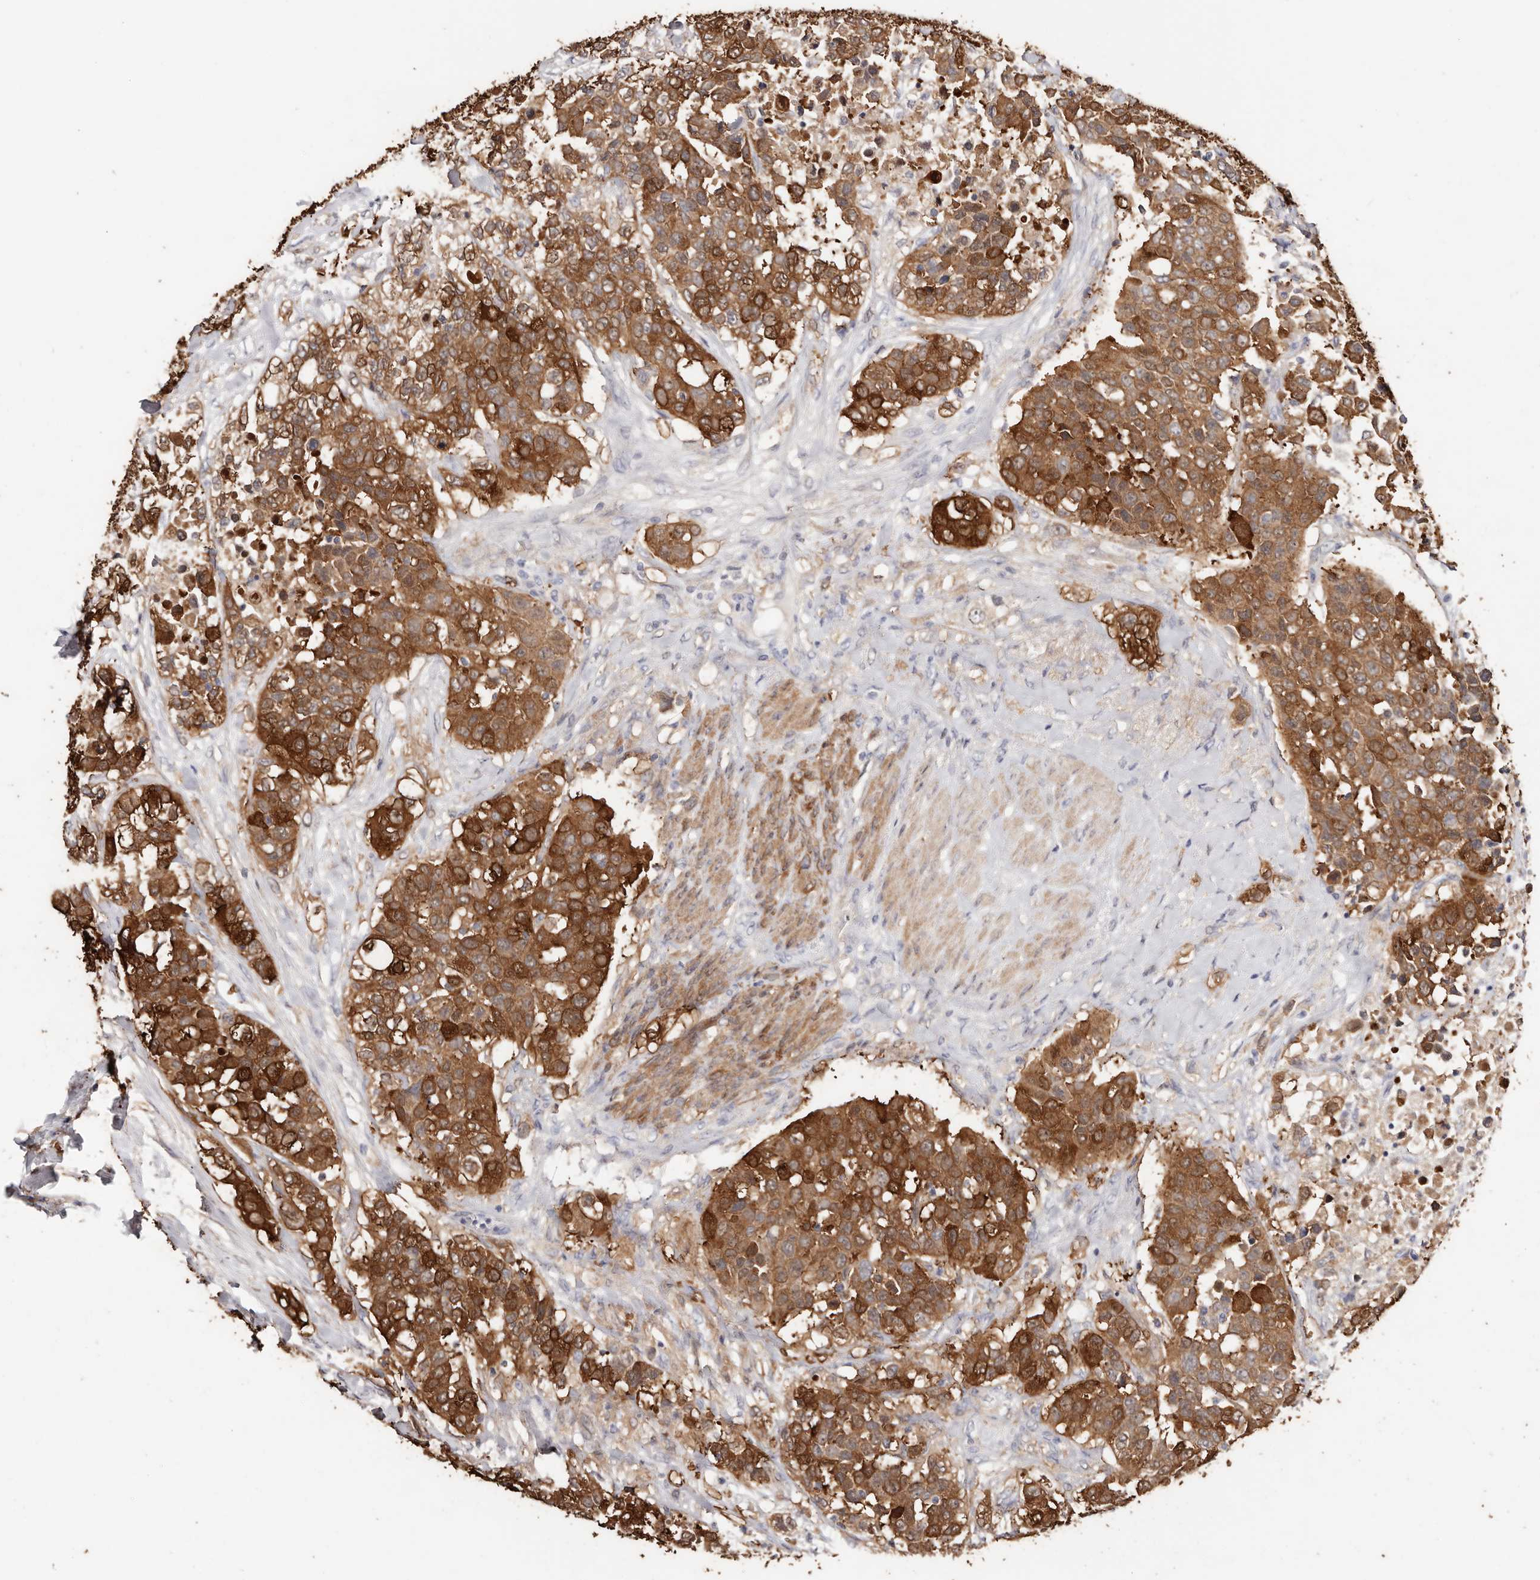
{"staining": {"intensity": "strong", "quantity": ">75%", "location": "cytoplasmic/membranous"}, "tissue": "urothelial cancer", "cell_type": "Tumor cells", "image_type": "cancer", "snomed": [{"axis": "morphology", "description": "Urothelial carcinoma, High grade"}, {"axis": "topography", "description": "Urinary bladder"}], "caption": "Immunohistochemical staining of human urothelial carcinoma (high-grade) shows high levels of strong cytoplasmic/membranous expression in about >75% of tumor cells. The staining was performed using DAB (3,3'-diaminobenzidine) to visualize the protein expression in brown, while the nuclei were stained in blue with hematoxylin (Magnification: 20x).", "gene": "TGM2", "patient": {"sex": "female", "age": 80}}